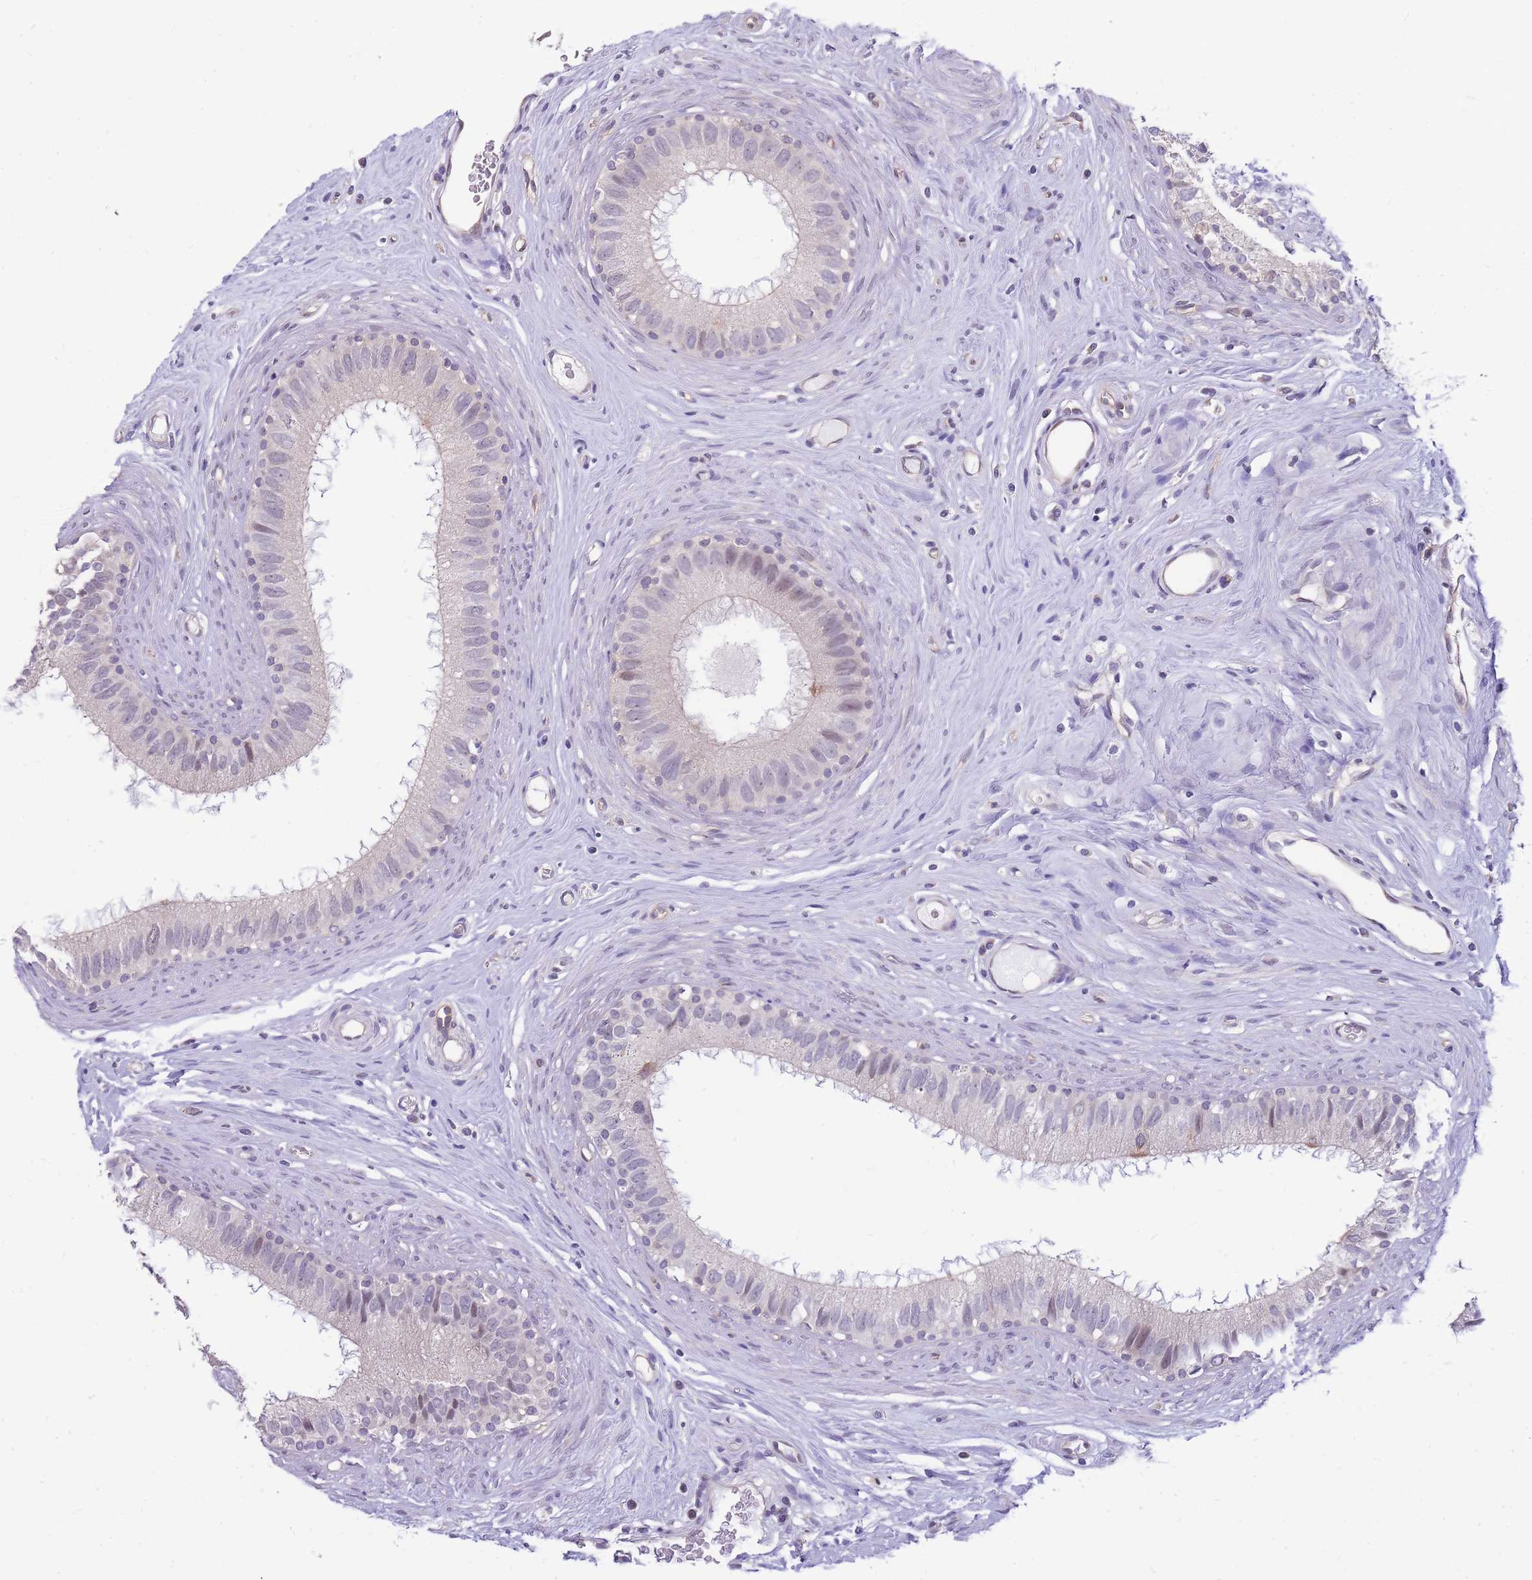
{"staining": {"intensity": "negative", "quantity": "none", "location": "none"}, "tissue": "epididymis", "cell_type": "Glandular cells", "image_type": "normal", "snomed": [{"axis": "morphology", "description": "Normal tissue, NOS"}, {"axis": "topography", "description": "Epididymis"}], "caption": "Immunohistochemistry of unremarkable human epididymis demonstrates no expression in glandular cells.", "gene": "C19orf25", "patient": {"sex": "male", "age": 80}}